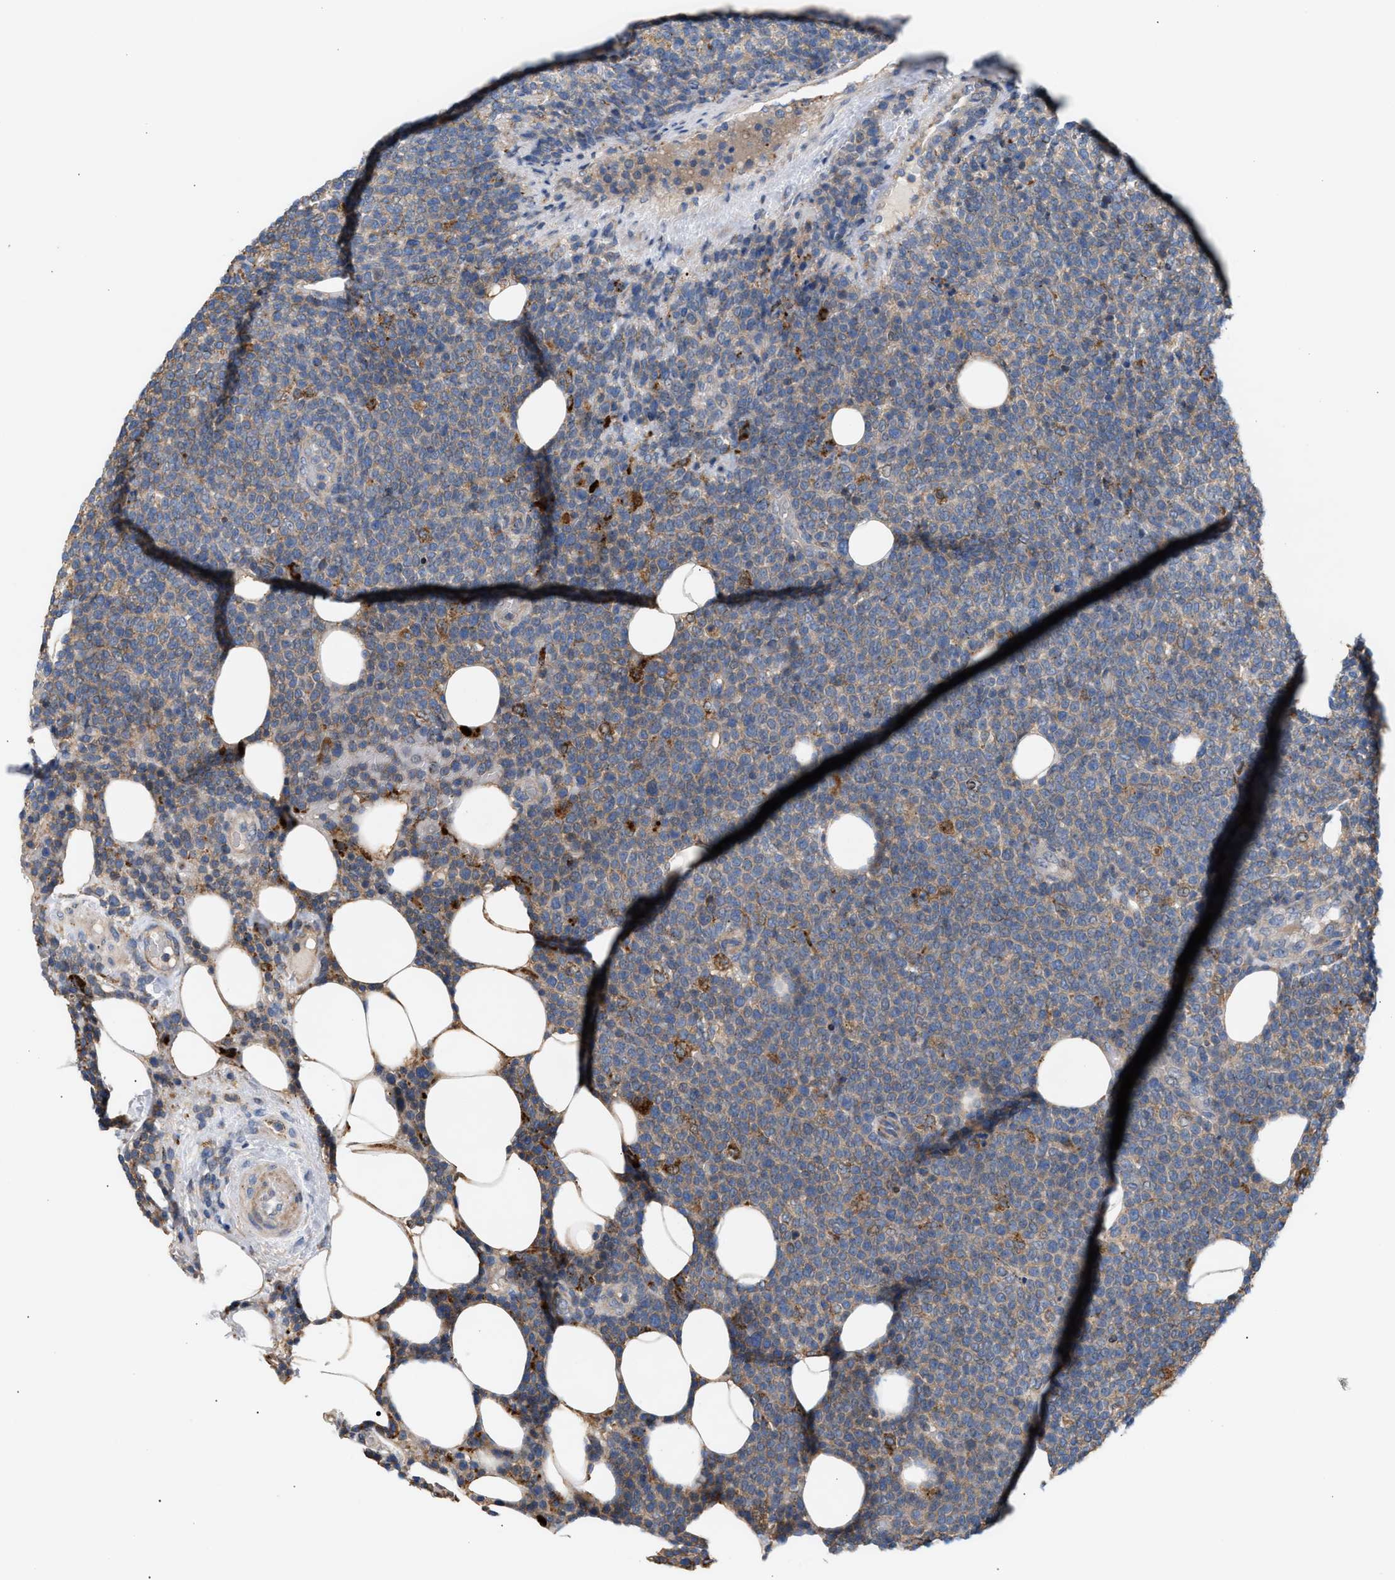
{"staining": {"intensity": "moderate", "quantity": "<25%", "location": "cytoplasmic/membranous"}, "tissue": "lymphoma", "cell_type": "Tumor cells", "image_type": "cancer", "snomed": [{"axis": "morphology", "description": "Malignant lymphoma, non-Hodgkin's type, High grade"}, {"axis": "topography", "description": "Lymph node"}], "caption": "Immunohistochemical staining of human high-grade malignant lymphoma, non-Hodgkin's type reveals low levels of moderate cytoplasmic/membranous staining in approximately <25% of tumor cells.", "gene": "MBTD1", "patient": {"sex": "male", "age": 61}}